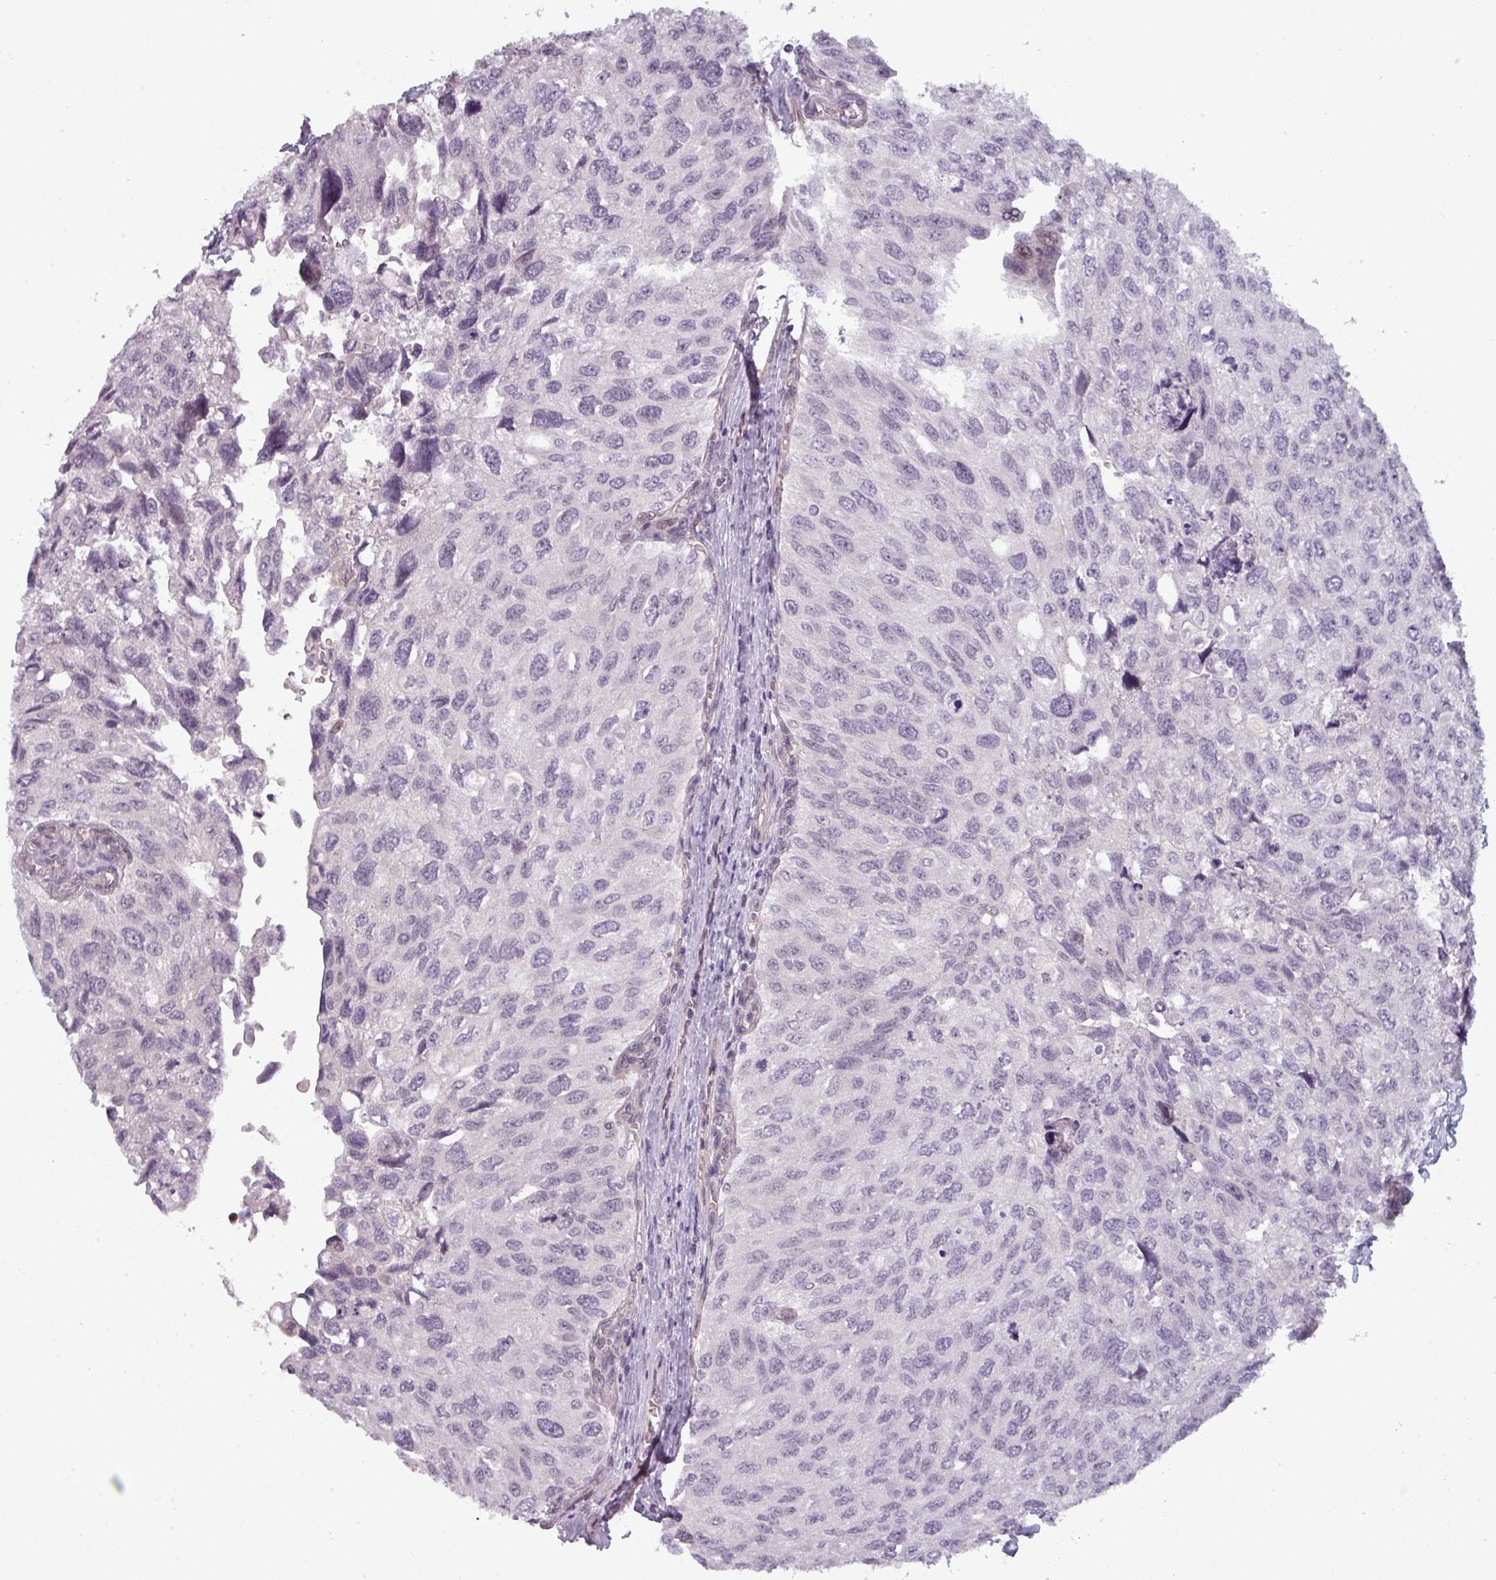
{"staining": {"intensity": "negative", "quantity": "none", "location": "none"}, "tissue": "urothelial cancer", "cell_type": "Tumor cells", "image_type": "cancer", "snomed": [{"axis": "morphology", "description": "Urothelial carcinoma, NOS"}, {"axis": "topography", "description": "Urinary bladder"}], "caption": "The image demonstrates no staining of tumor cells in transitional cell carcinoma.", "gene": "PRAMEF12", "patient": {"sex": "male", "age": 80}}